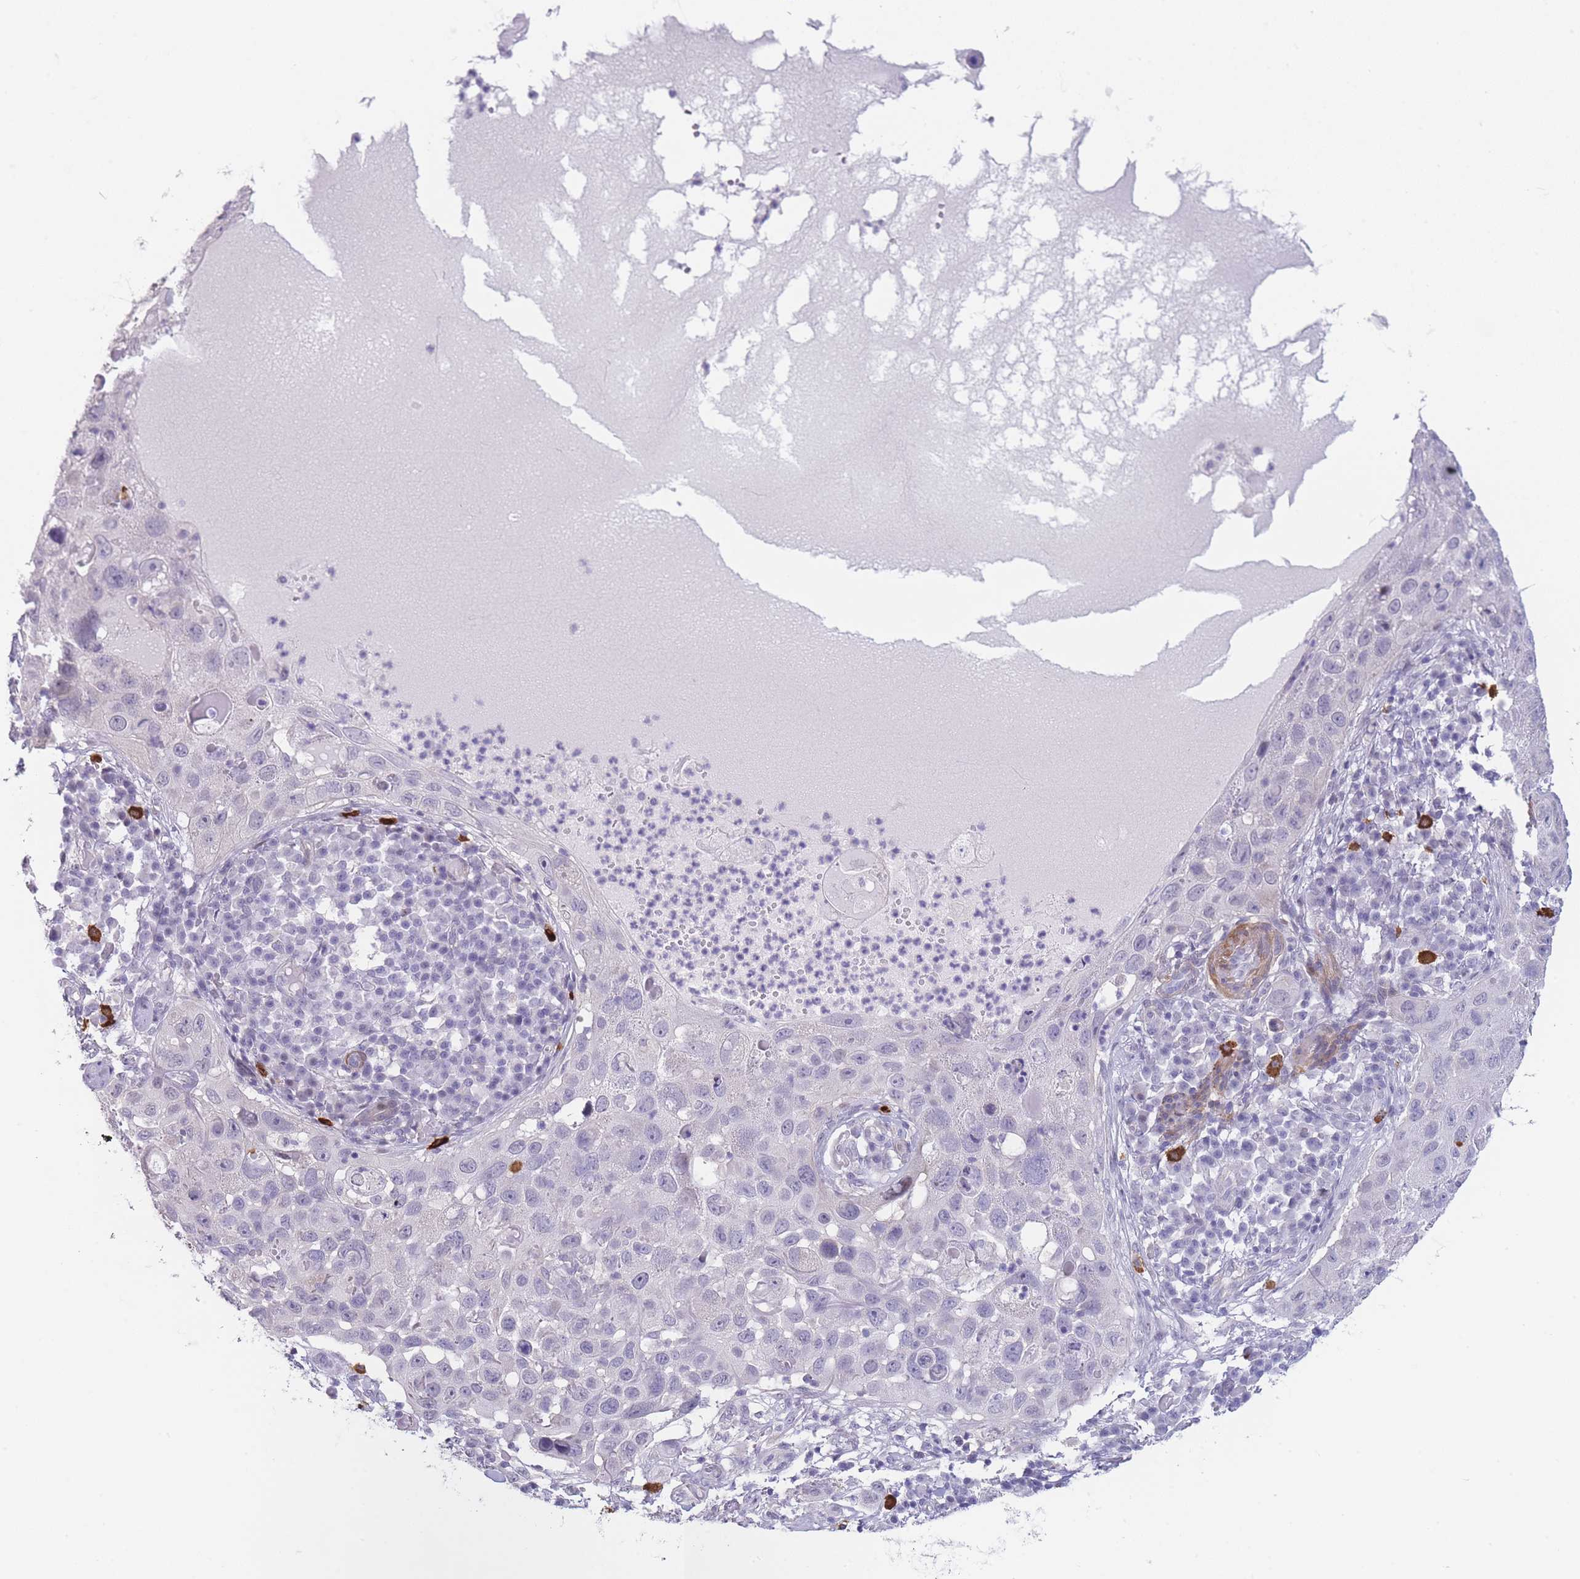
{"staining": {"intensity": "negative", "quantity": "none", "location": "none"}, "tissue": "skin cancer", "cell_type": "Tumor cells", "image_type": "cancer", "snomed": [{"axis": "morphology", "description": "Squamous cell carcinoma in situ, NOS"}, {"axis": "morphology", "description": "Squamous cell carcinoma, NOS"}, {"axis": "topography", "description": "Skin"}], "caption": "Skin squamous cell carcinoma stained for a protein using immunohistochemistry (IHC) displays no positivity tumor cells.", "gene": "ASAP3", "patient": {"sex": "male", "age": 93}}